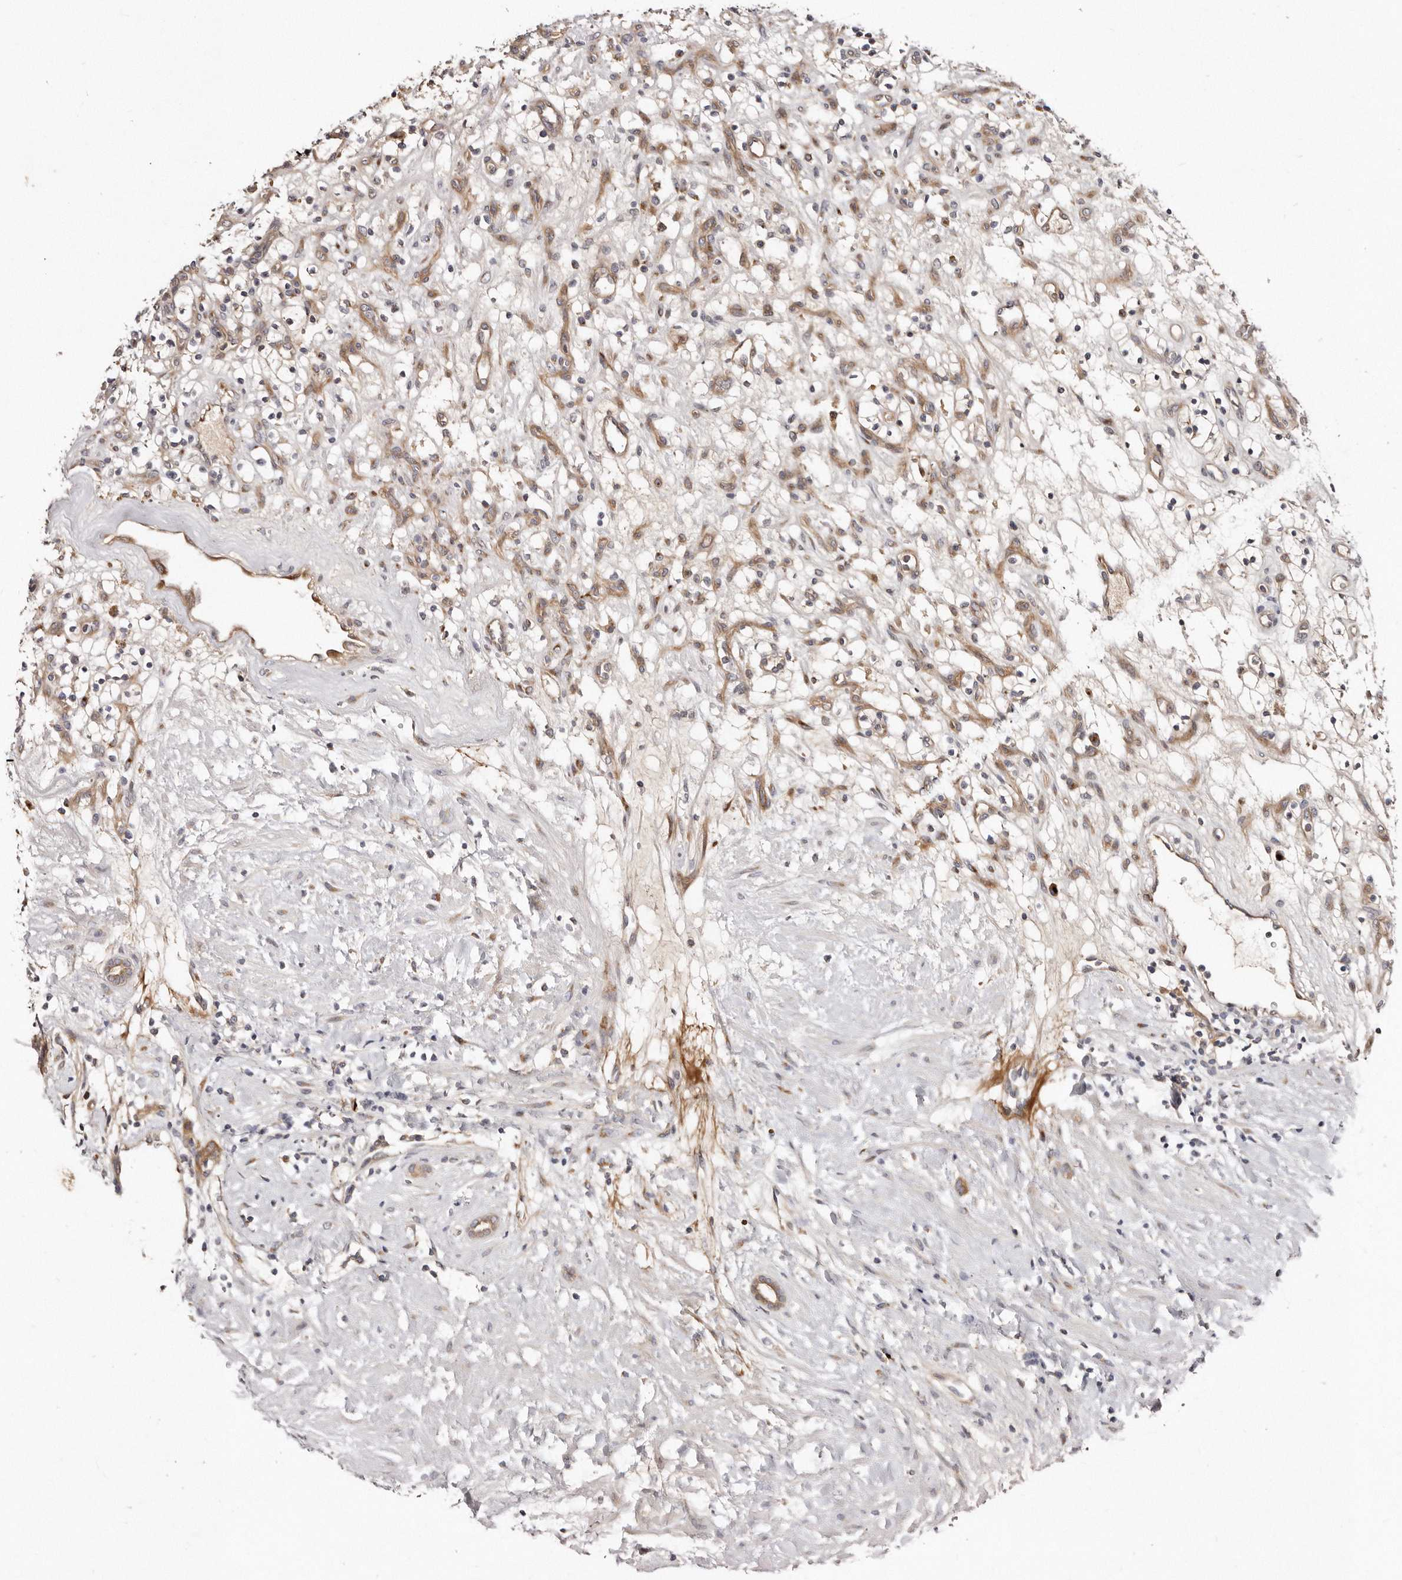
{"staining": {"intensity": "weak", "quantity": "<25%", "location": "cytoplasmic/membranous"}, "tissue": "renal cancer", "cell_type": "Tumor cells", "image_type": "cancer", "snomed": [{"axis": "morphology", "description": "Adenocarcinoma, NOS"}, {"axis": "topography", "description": "Kidney"}], "caption": "This is a histopathology image of IHC staining of adenocarcinoma (renal), which shows no positivity in tumor cells.", "gene": "DACT2", "patient": {"sex": "female", "age": 57}}